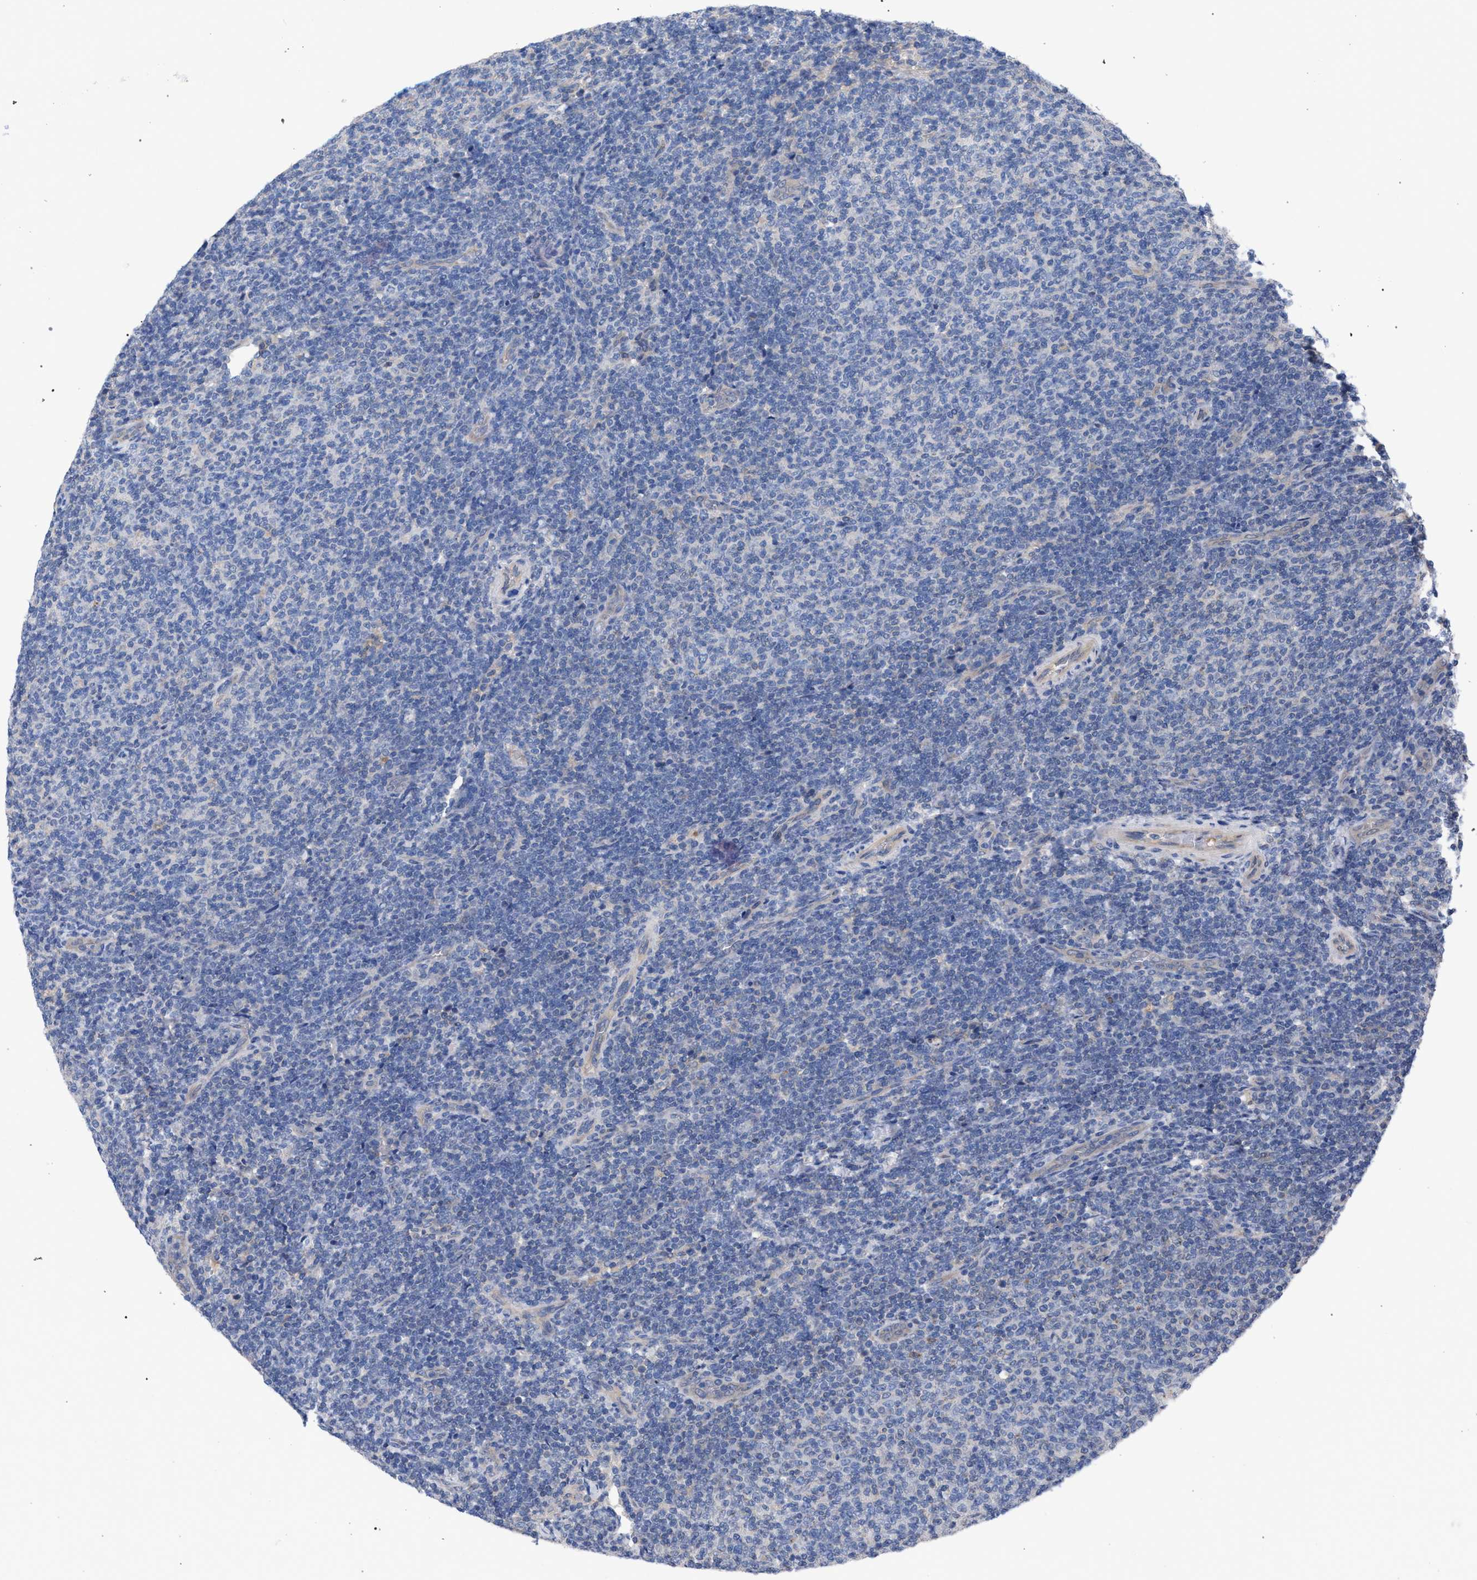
{"staining": {"intensity": "negative", "quantity": "none", "location": "none"}, "tissue": "lymphoma", "cell_type": "Tumor cells", "image_type": "cancer", "snomed": [{"axis": "morphology", "description": "Malignant lymphoma, non-Hodgkin's type, Low grade"}, {"axis": "topography", "description": "Lymph node"}], "caption": "Lymphoma stained for a protein using immunohistochemistry exhibits no staining tumor cells.", "gene": "GMPR", "patient": {"sex": "male", "age": 66}}